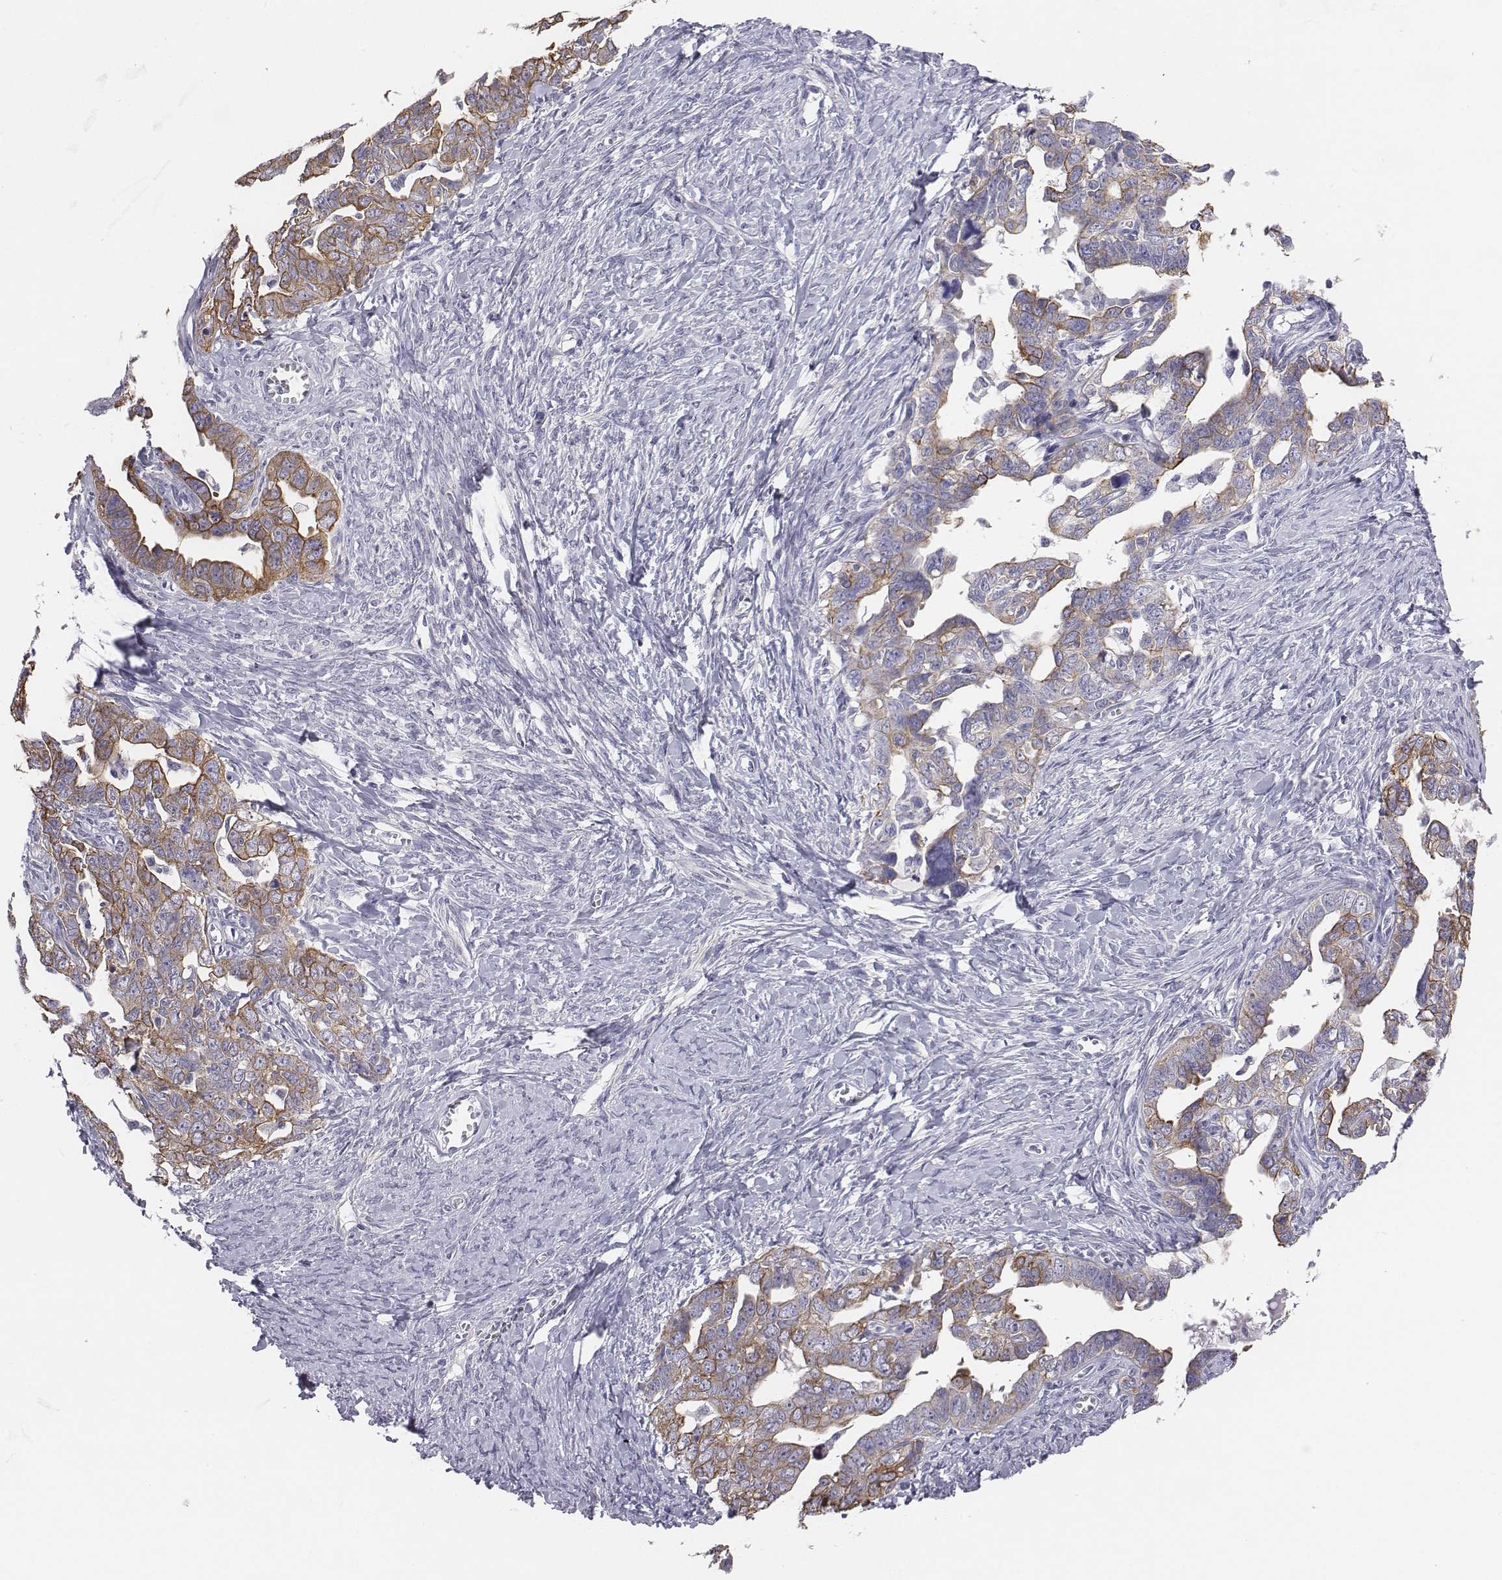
{"staining": {"intensity": "moderate", "quantity": "<25%", "location": "cytoplasmic/membranous"}, "tissue": "ovarian cancer", "cell_type": "Tumor cells", "image_type": "cancer", "snomed": [{"axis": "morphology", "description": "Cystadenocarcinoma, serous, NOS"}, {"axis": "topography", "description": "Ovary"}], "caption": "Protein staining of ovarian serous cystadenocarcinoma tissue displays moderate cytoplasmic/membranous expression in approximately <25% of tumor cells.", "gene": "CHST14", "patient": {"sex": "female", "age": 69}}